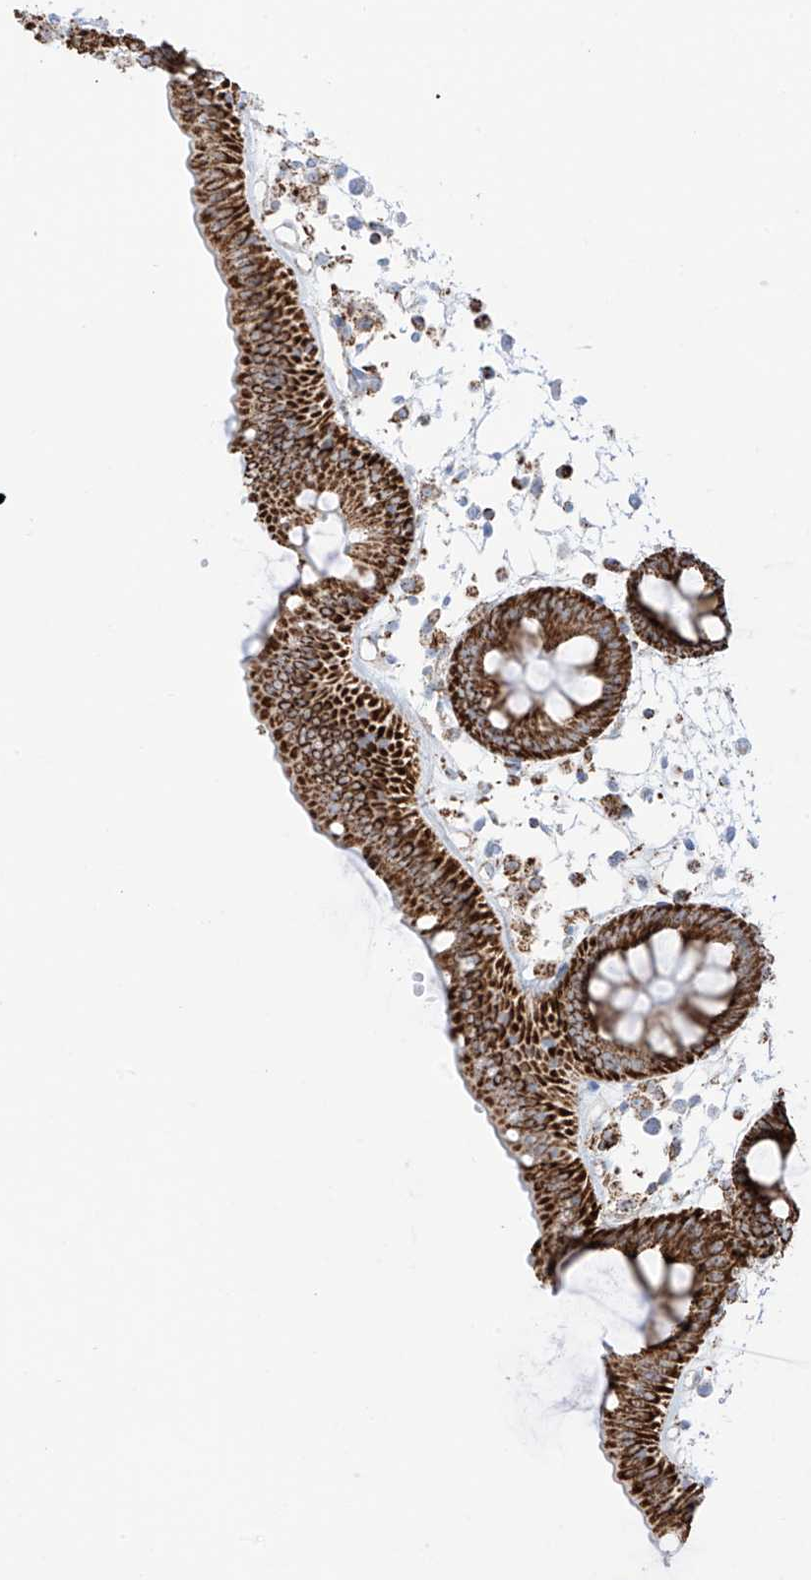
{"staining": {"intensity": "weak", "quantity": ">75%", "location": "cytoplasmic/membranous"}, "tissue": "colon", "cell_type": "Endothelial cells", "image_type": "normal", "snomed": [{"axis": "morphology", "description": "Normal tissue, NOS"}, {"axis": "topography", "description": "Colon"}], "caption": "Immunohistochemistry (IHC) staining of benign colon, which exhibits low levels of weak cytoplasmic/membranous staining in about >75% of endothelial cells indicating weak cytoplasmic/membranous protein positivity. The staining was performed using DAB (brown) for protein detection and nuclei were counterstained in hematoxylin (blue).", "gene": "XKR3", "patient": {"sex": "male", "age": 56}}